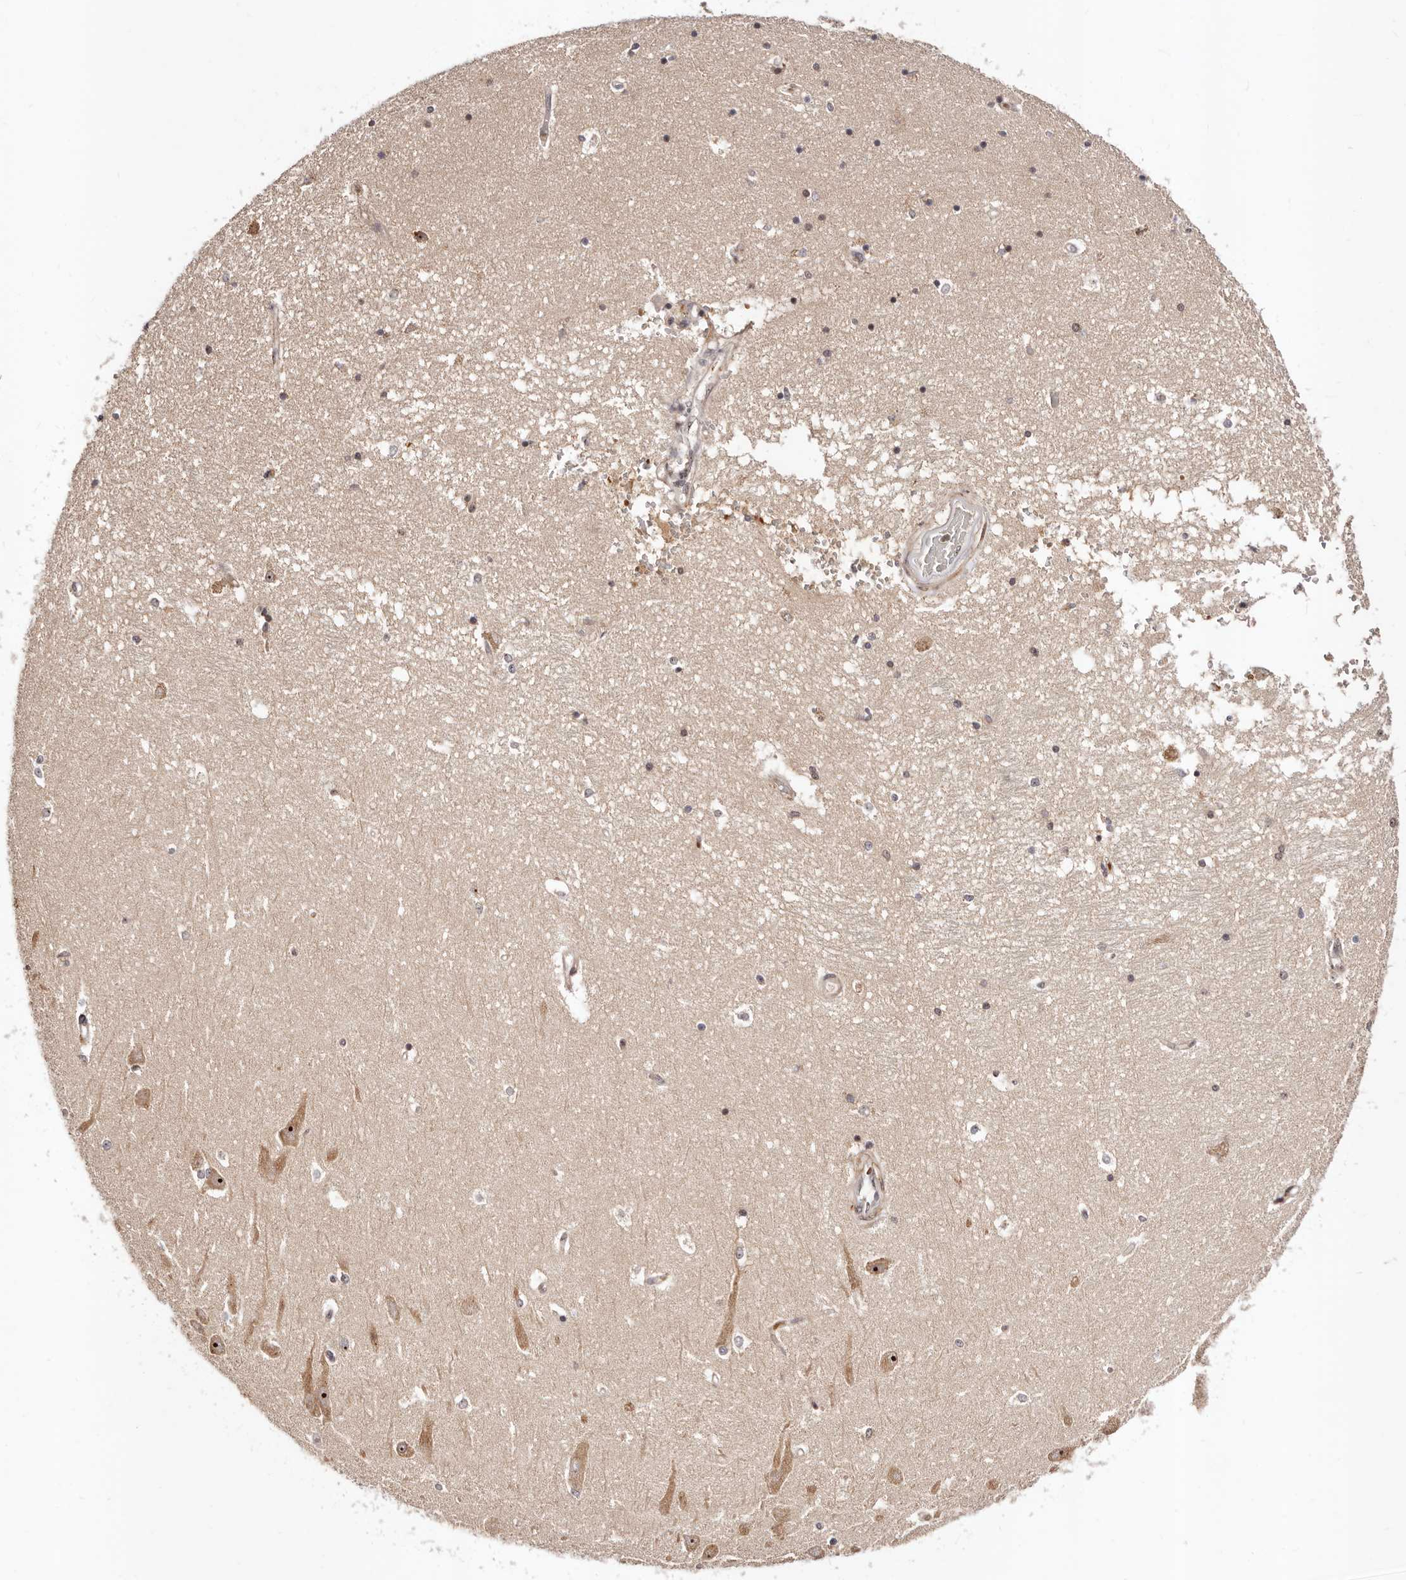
{"staining": {"intensity": "weak", "quantity": "<25%", "location": "cytoplasmic/membranous"}, "tissue": "hippocampus", "cell_type": "Glial cells", "image_type": "normal", "snomed": [{"axis": "morphology", "description": "Normal tissue, NOS"}, {"axis": "topography", "description": "Hippocampus"}], "caption": "Human hippocampus stained for a protein using immunohistochemistry reveals no expression in glial cells.", "gene": "APOL6", "patient": {"sex": "male", "age": 45}}